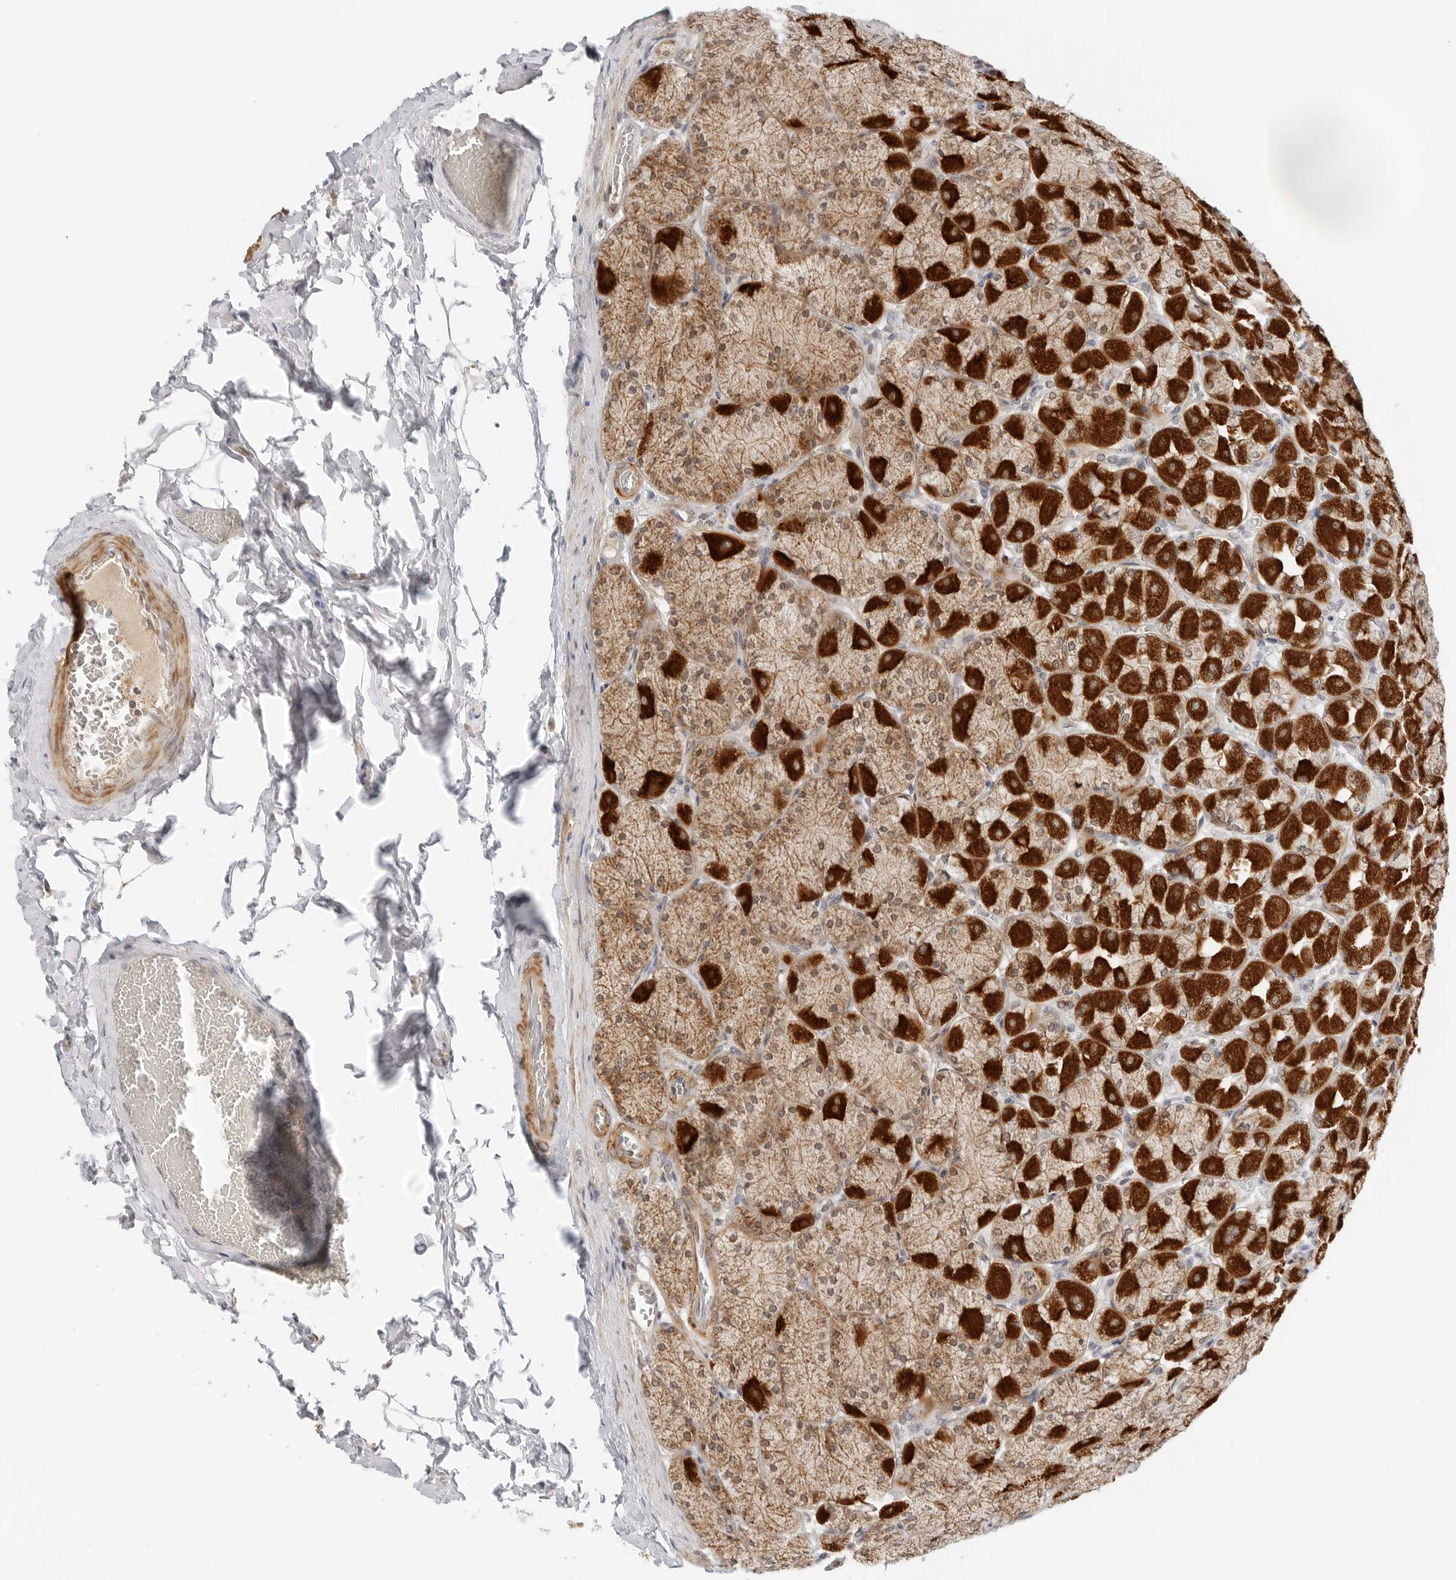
{"staining": {"intensity": "strong", "quantity": ">75%", "location": "cytoplasmic/membranous"}, "tissue": "stomach", "cell_type": "Glandular cells", "image_type": "normal", "snomed": [{"axis": "morphology", "description": "Normal tissue, NOS"}, {"axis": "topography", "description": "Stomach, upper"}], "caption": "An IHC image of unremarkable tissue is shown. Protein staining in brown labels strong cytoplasmic/membranous positivity in stomach within glandular cells.", "gene": "DYRK4", "patient": {"sex": "female", "age": 56}}